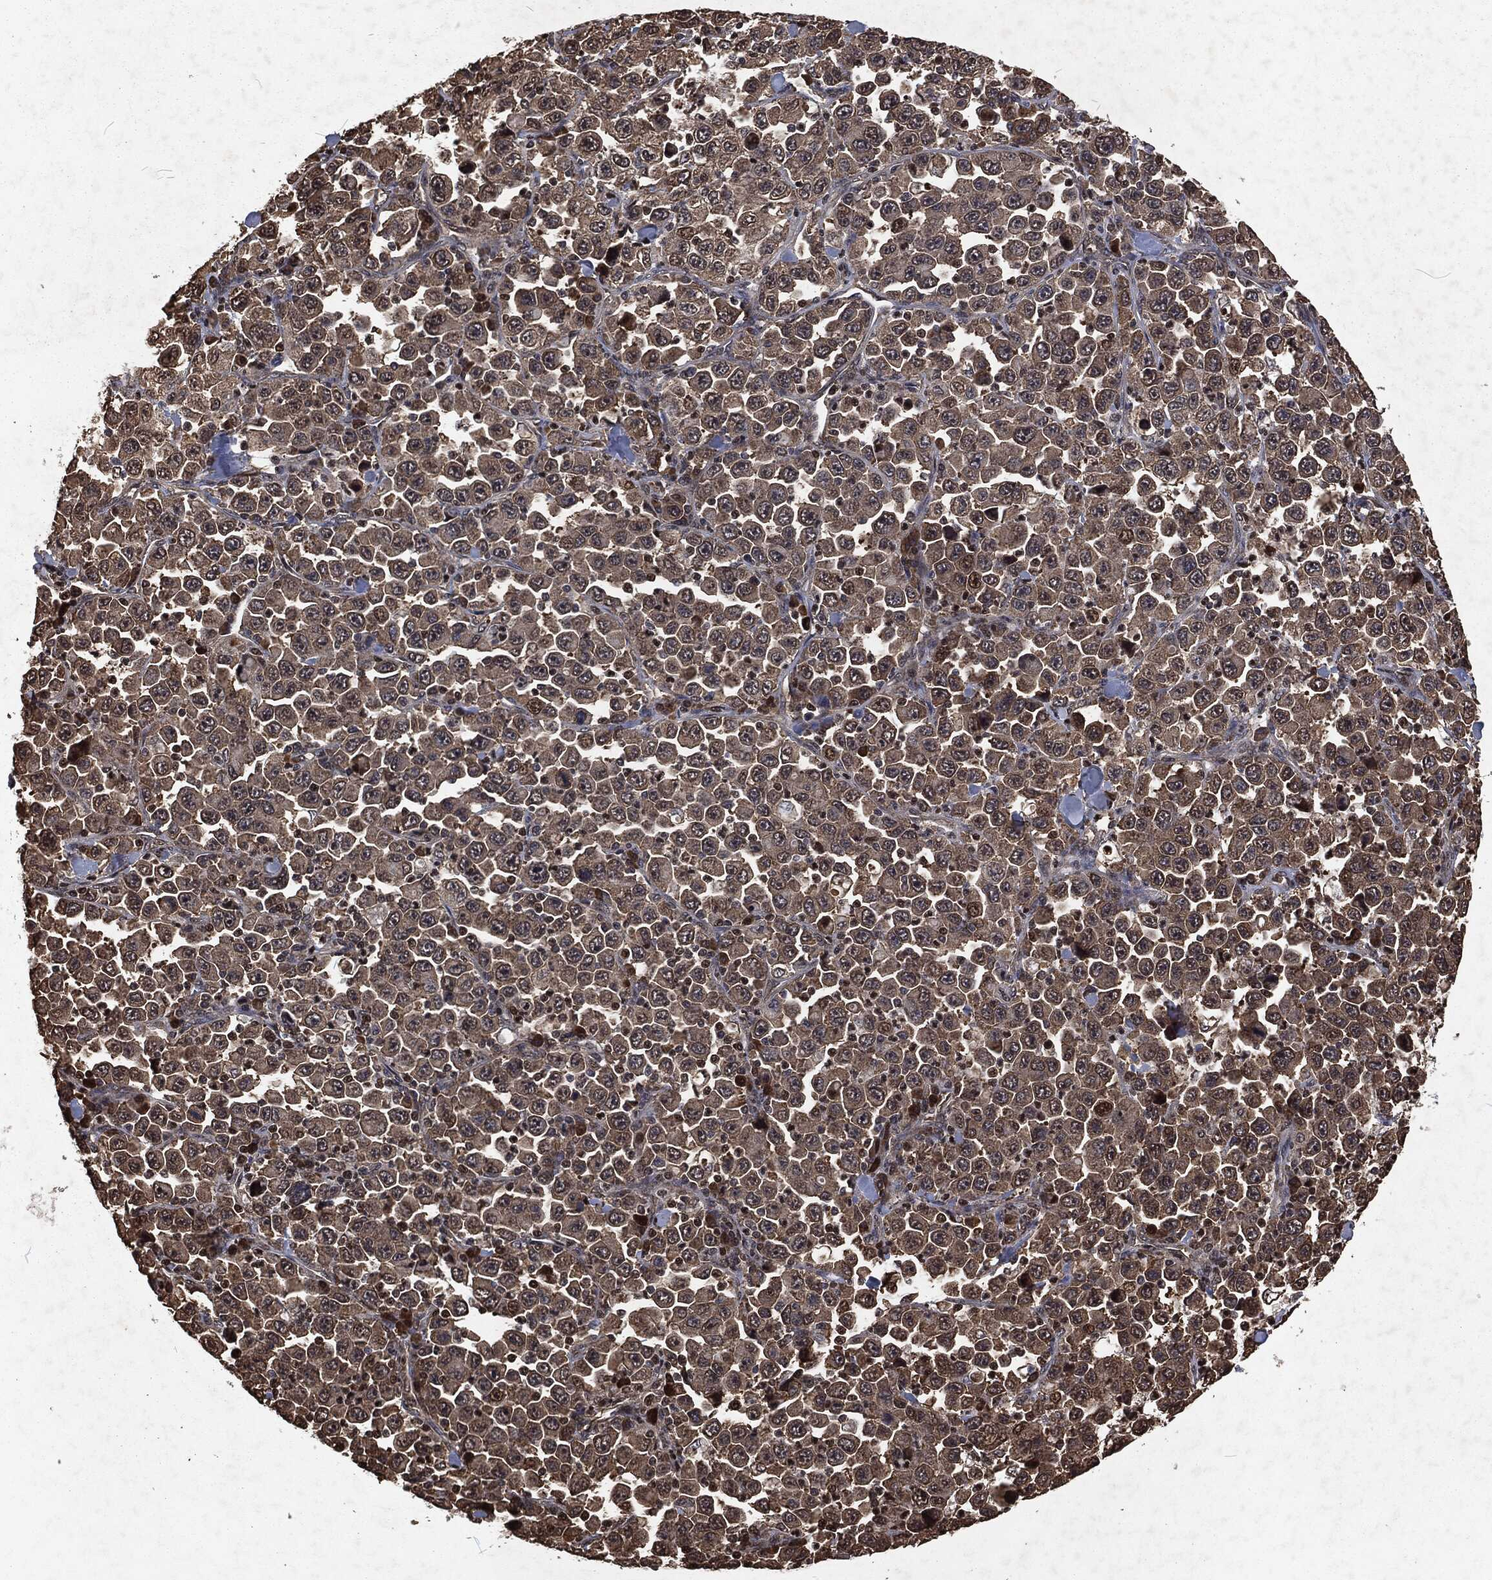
{"staining": {"intensity": "moderate", "quantity": "<25%", "location": "cytoplasmic/membranous"}, "tissue": "stomach cancer", "cell_type": "Tumor cells", "image_type": "cancer", "snomed": [{"axis": "morphology", "description": "Normal tissue, NOS"}, {"axis": "morphology", "description": "Adenocarcinoma, NOS"}, {"axis": "topography", "description": "Stomach, upper"}, {"axis": "topography", "description": "Stomach"}], "caption": "A brown stain labels moderate cytoplasmic/membranous positivity of a protein in adenocarcinoma (stomach) tumor cells.", "gene": "SNAI1", "patient": {"sex": "male", "age": 59}}